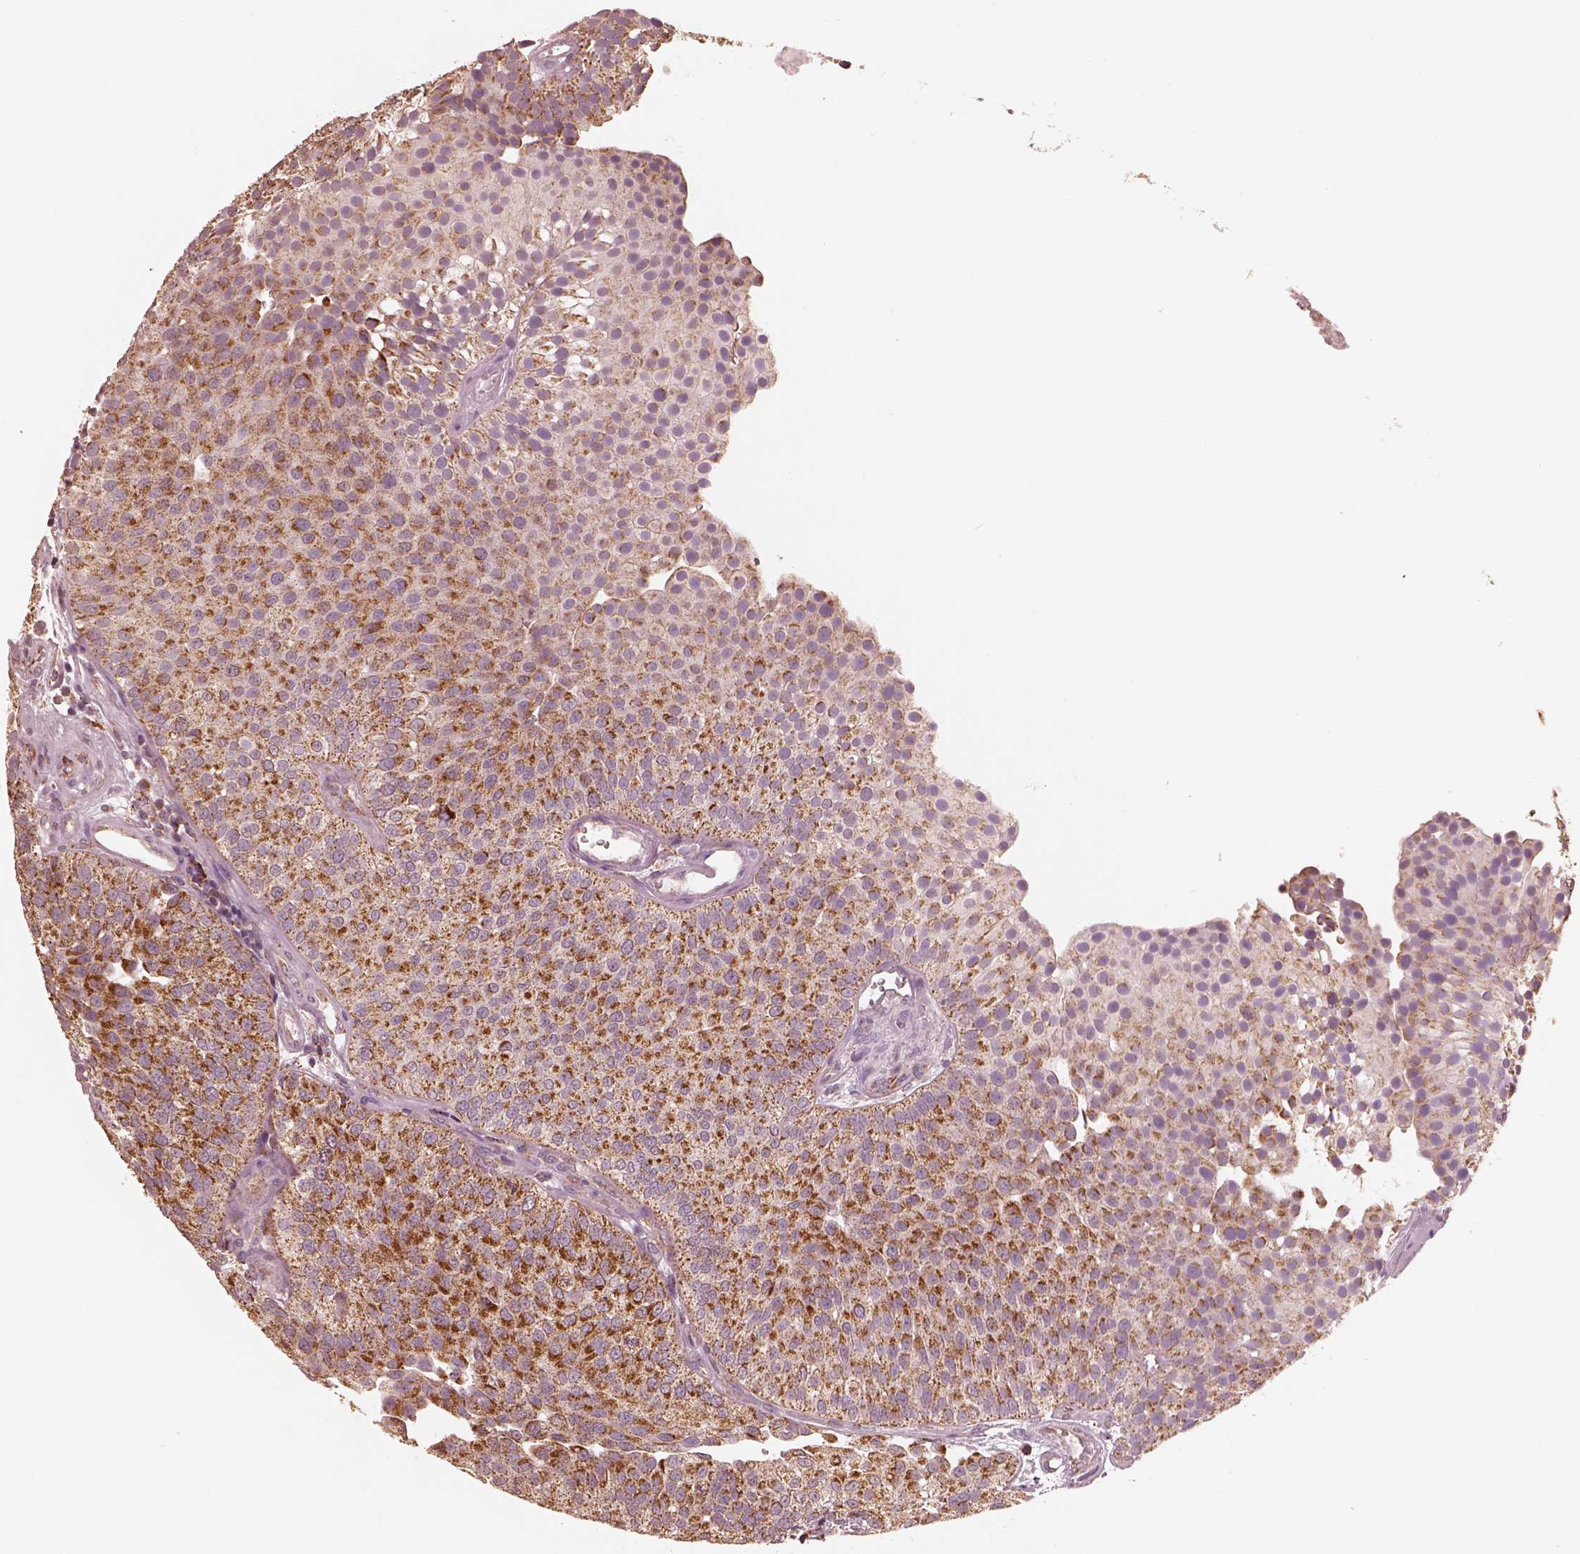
{"staining": {"intensity": "strong", "quantity": ">75%", "location": "cytoplasmic/membranous"}, "tissue": "urothelial cancer", "cell_type": "Tumor cells", "image_type": "cancer", "snomed": [{"axis": "morphology", "description": "Urothelial carcinoma, Low grade"}, {"axis": "topography", "description": "Urinary bladder"}], "caption": "Tumor cells display high levels of strong cytoplasmic/membranous positivity in approximately >75% of cells in human urothelial cancer.", "gene": "ENTPD6", "patient": {"sex": "female", "age": 87}}